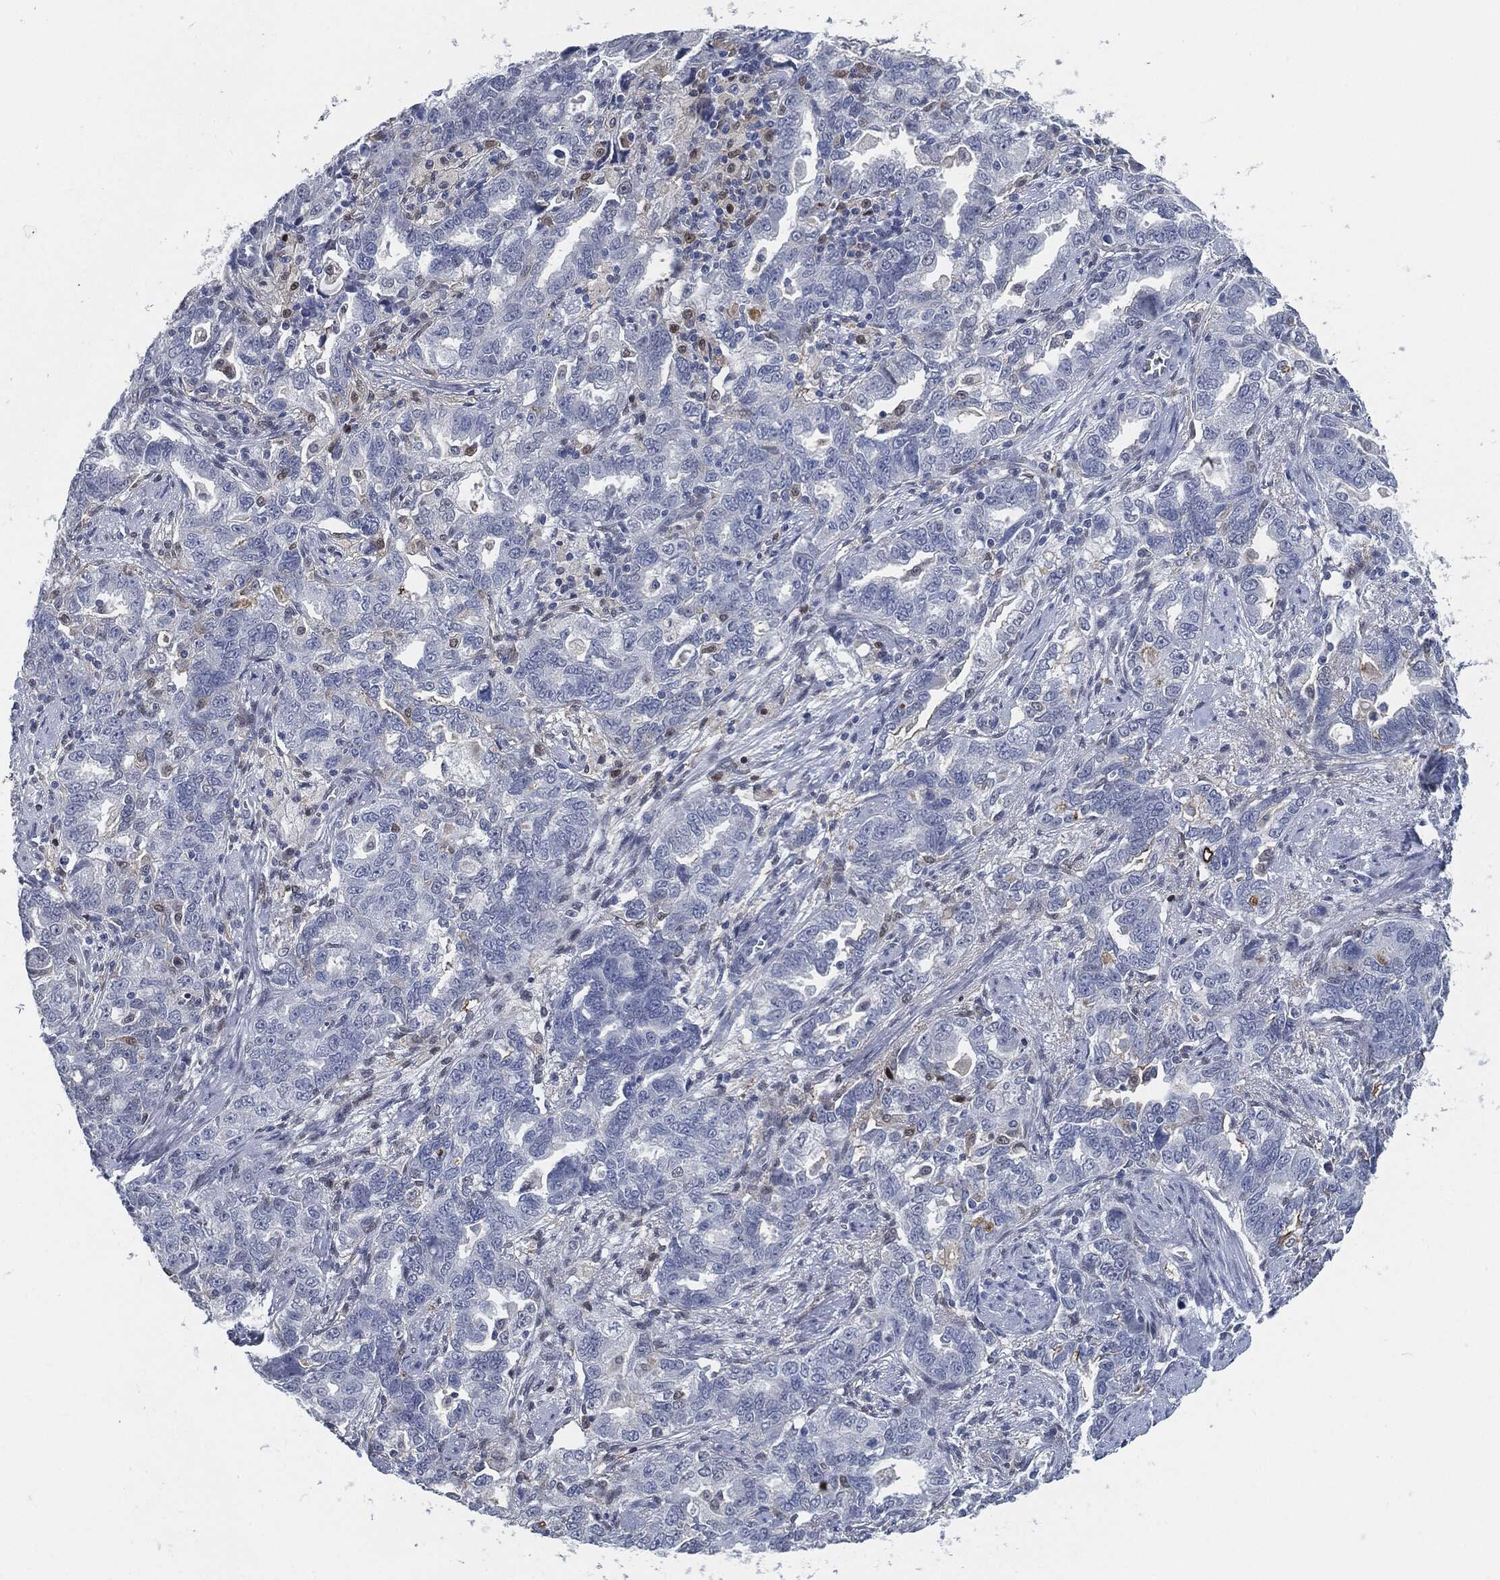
{"staining": {"intensity": "negative", "quantity": "none", "location": "none"}, "tissue": "ovarian cancer", "cell_type": "Tumor cells", "image_type": "cancer", "snomed": [{"axis": "morphology", "description": "Cystadenocarcinoma, serous, NOS"}, {"axis": "topography", "description": "Ovary"}], "caption": "Histopathology image shows no protein staining in tumor cells of serous cystadenocarcinoma (ovarian) tissue.", "gene": "PROM1", "patient": {"sex": "female", "age": 51}}